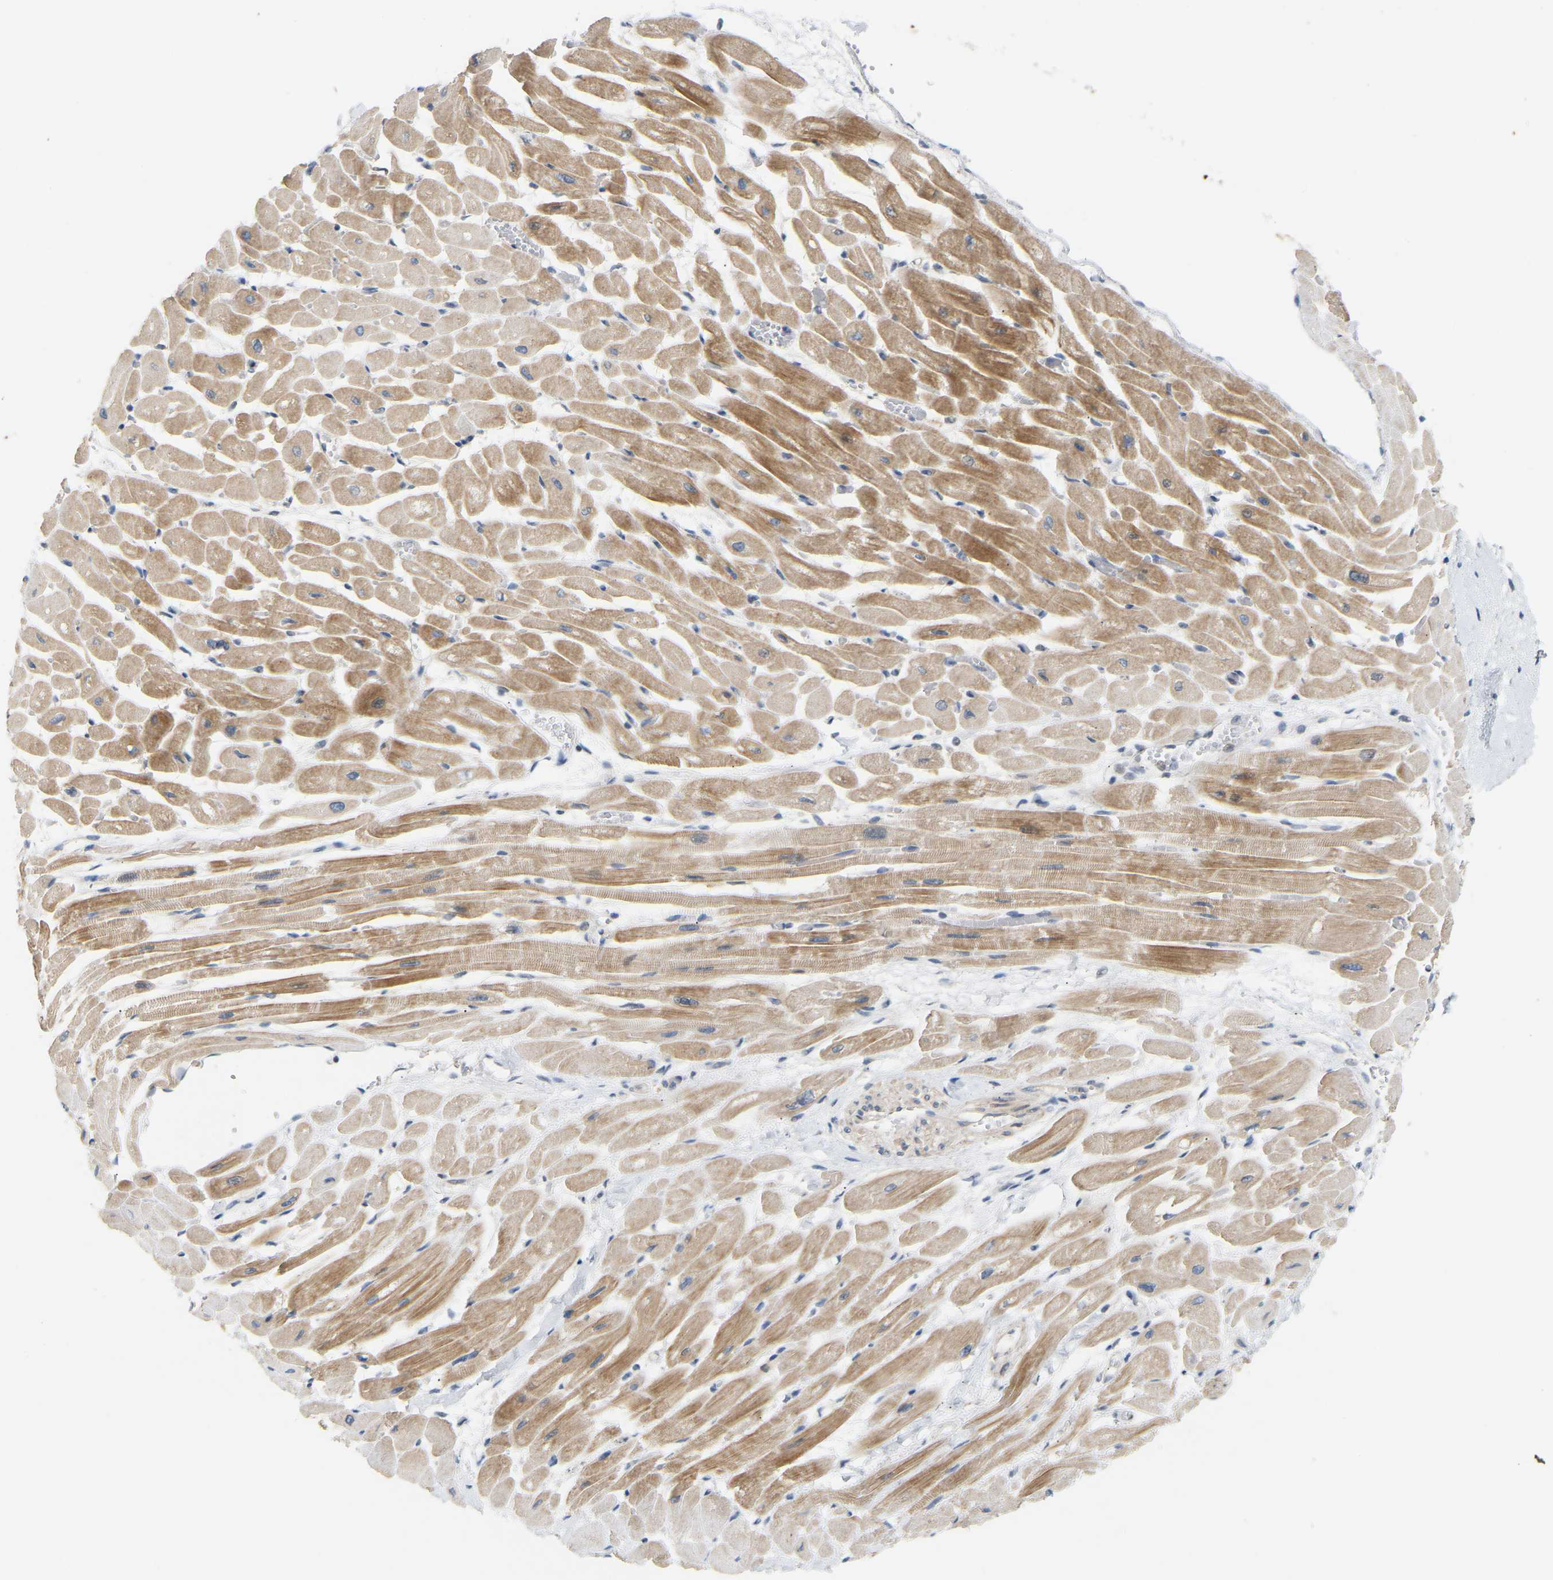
{"staining": {"intensity": "moderate", "quantity": ">75%", "location": "cytoplasmic/membranous"}, "tissue": "heart muscle", "cell_type": "Cardiomyocytes", "image_type": "normal", "snomed": [{"axis": "morphology", "description": "Normal tissue, NOS"}, {"axis": "topography", "description": "Heart"}], "caption": "A brown stain shows moderate cytoplasmic/membranous expression of a protein in cardiomyocytes of benign human heart muscle. Immunohistochemistry stains the protein in brown and the nuclei are stained blue.", "gene": "PTPN4", "patient": {"sex": "male", "age": 45}}